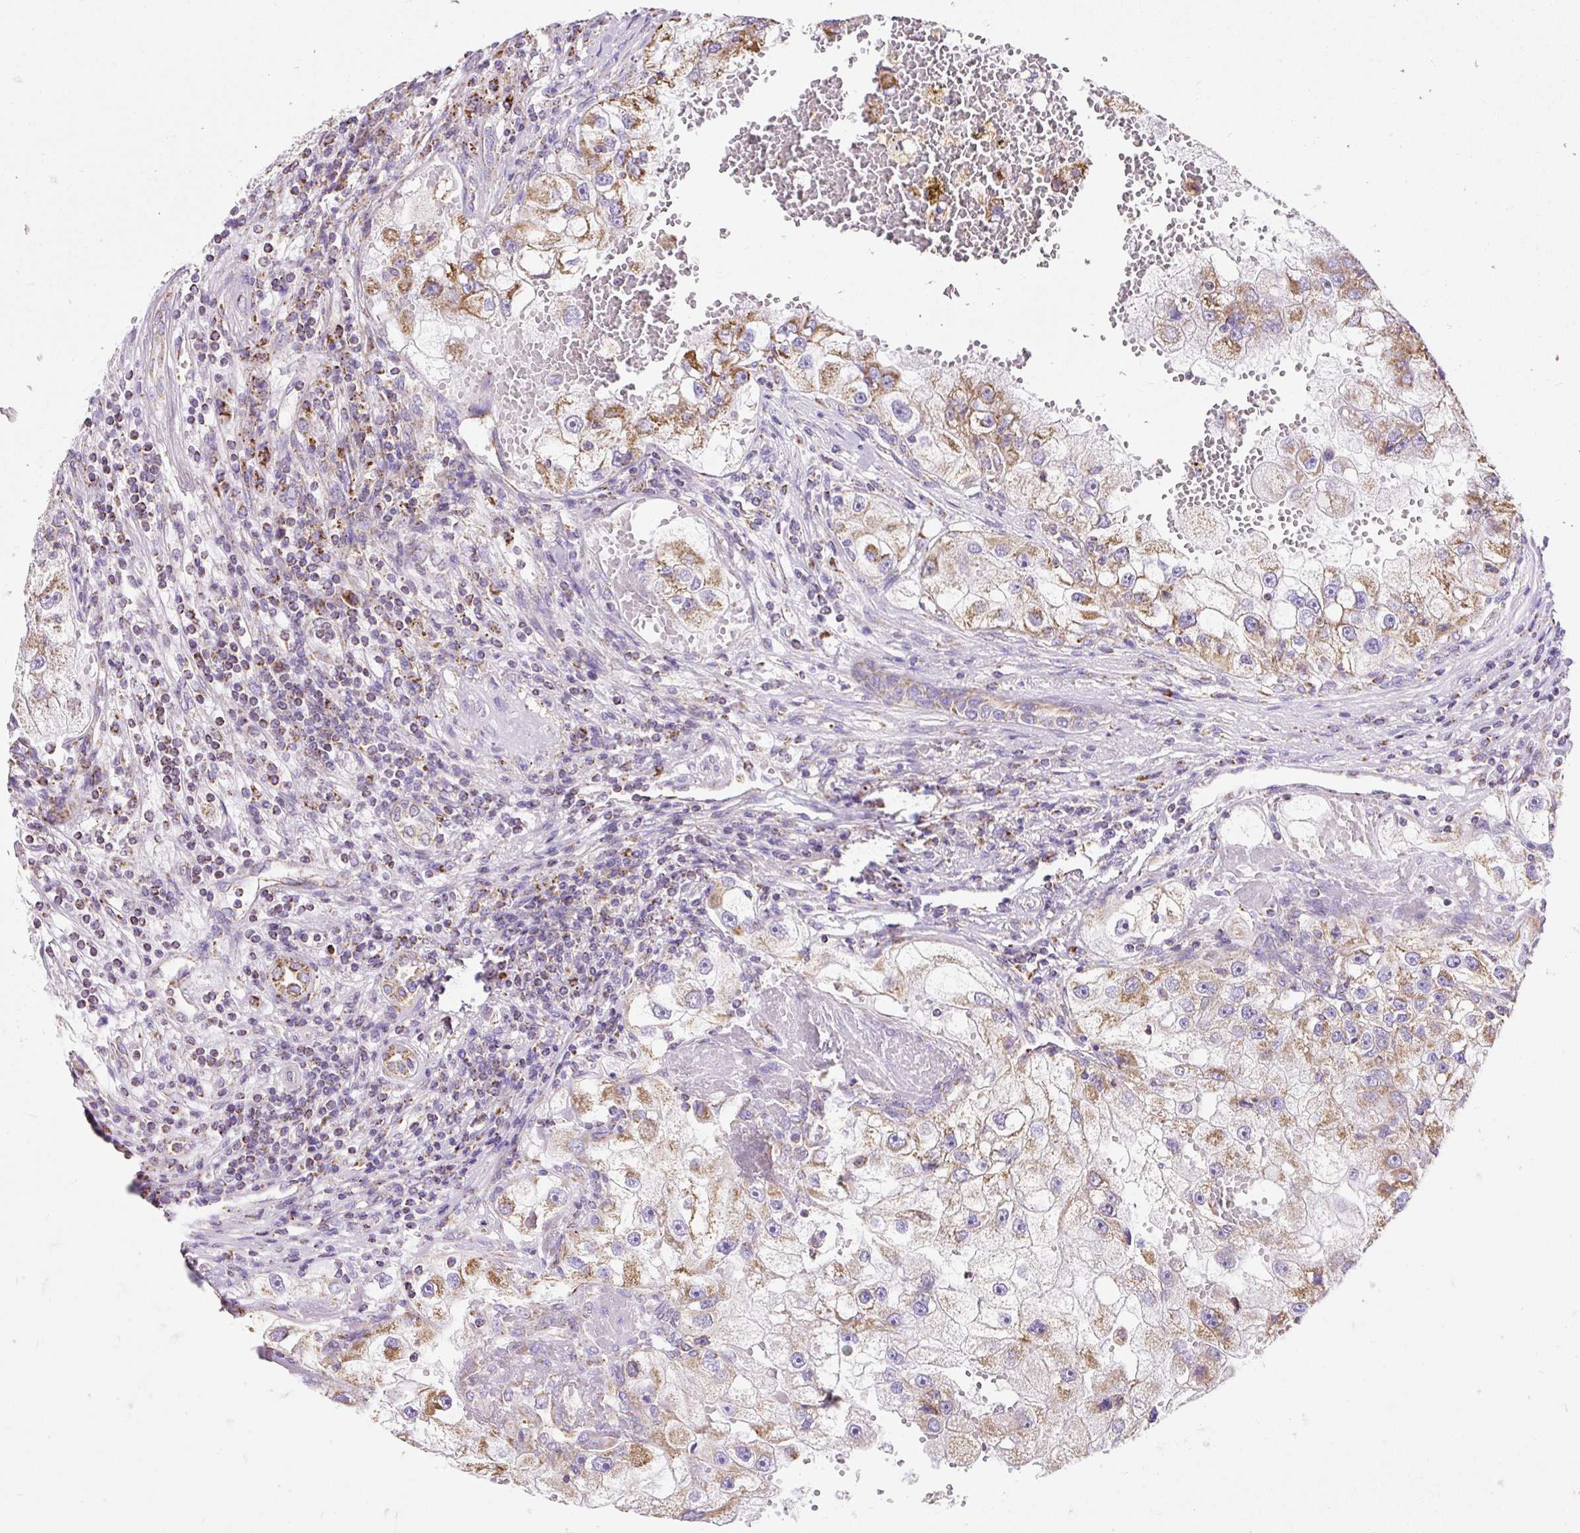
{"staining": {"intensity": "moderate", "quantity": ">75%", "location": "cytoplasmic/membranous"}, "tissue": "renal cancer", "cell_type": "Tumor cells", "image_type": "cancer", "snomed": [{"axis": "morphology", "description": "Adenocarcinoma, NOS"}, {"axis": "topography", "description": "Kidney"}], "caption": "A high-resolution image shows immunohistochemistry staining of renal cancer, which exhibits moderate cytoplasmic/membranous positivity in about >75% of tumor cells.", "gene": "DAAM2", "patient": {"sex": "male", "age": 63}}